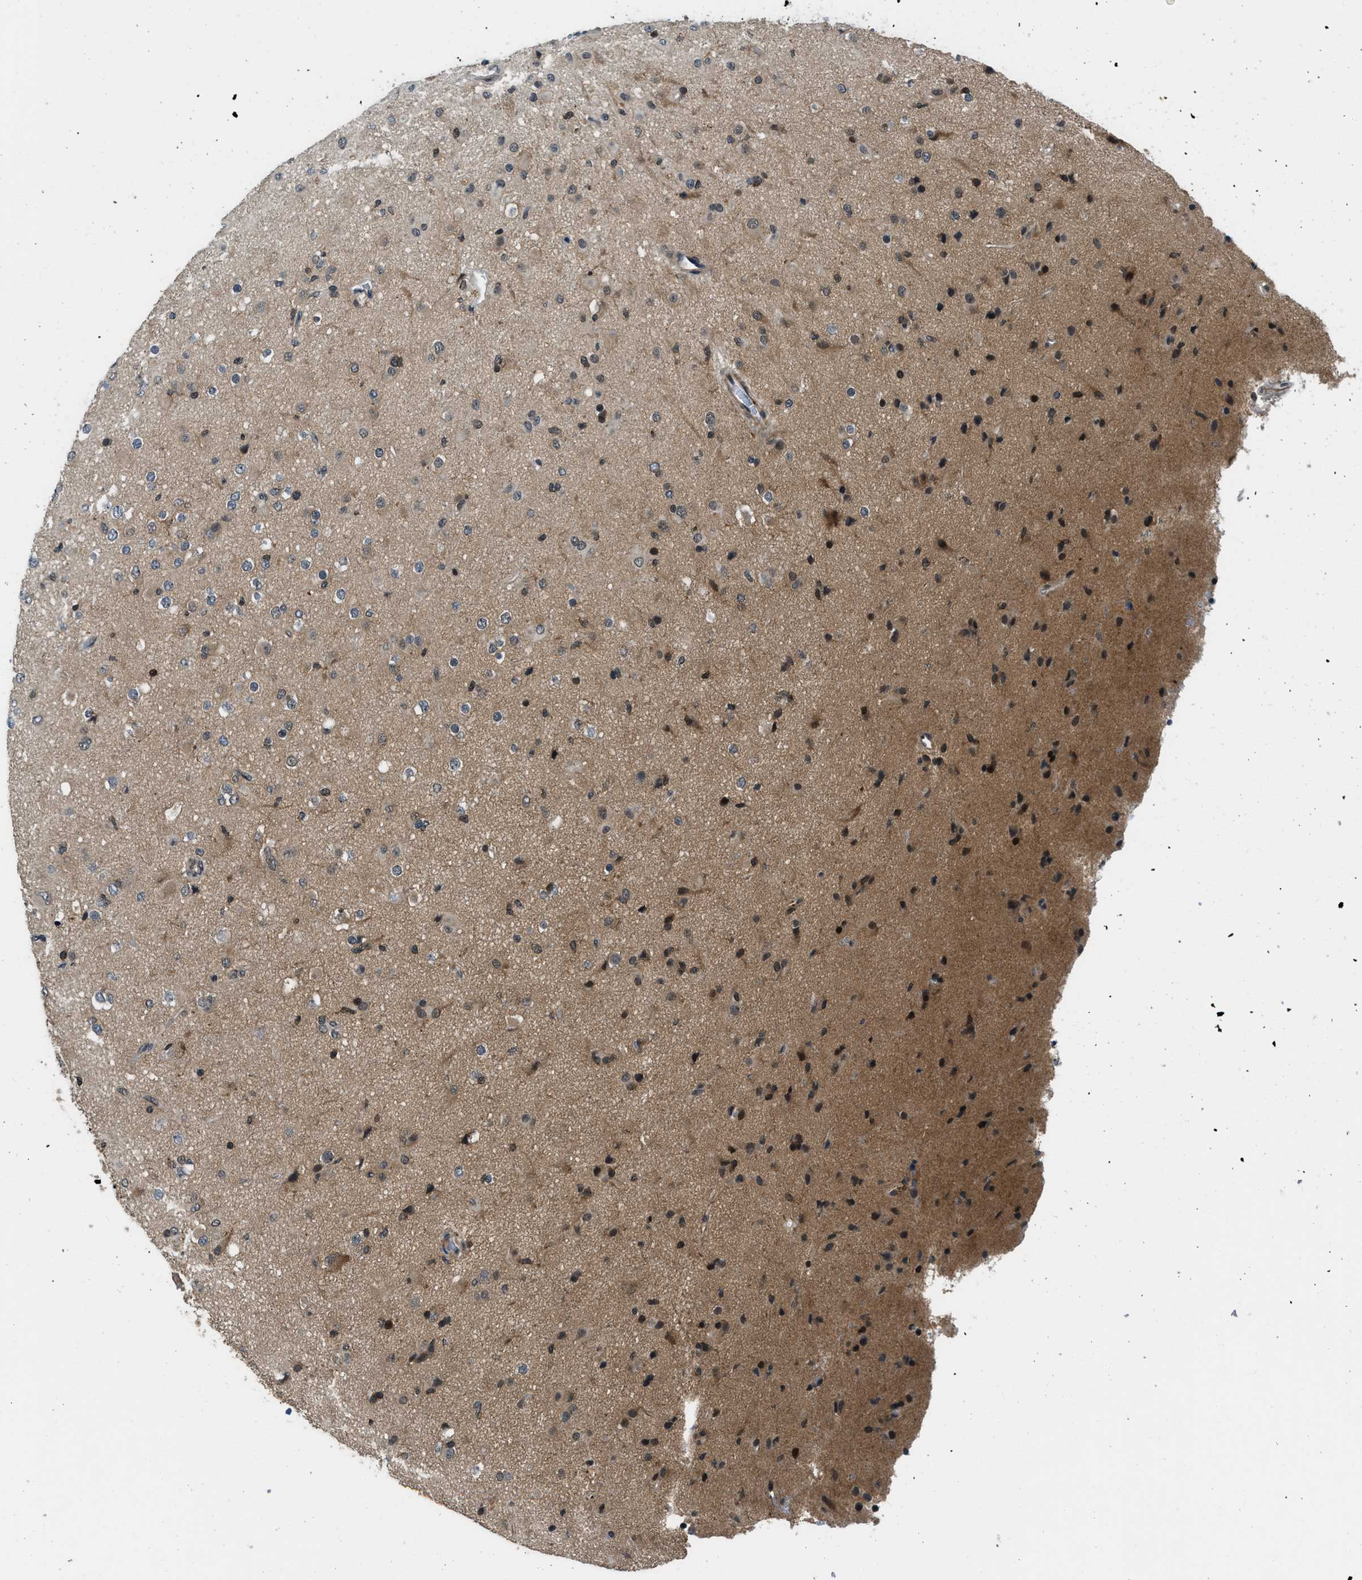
{"staining": {"intensity": "moderate", "quantity": "25%-75%", "location": "nuclear"}, "tissue": "glioma", "cell_type": "Tumor cells", "image_type": "cancer", "snomed": [{"axis": "morphology", "description": "Glioma, malignant, Low grade"}, {"axis": "topography", "description": "Brain"}], "caption": "This micrograph shows immunohistochemistry staining of malignant glioma (low-grade), with medium moderate nuclear expression in approximately 25%-75% of tumor cells.", "gene": "MTMR1", "patient": {"sex": "male", "age": 65}}